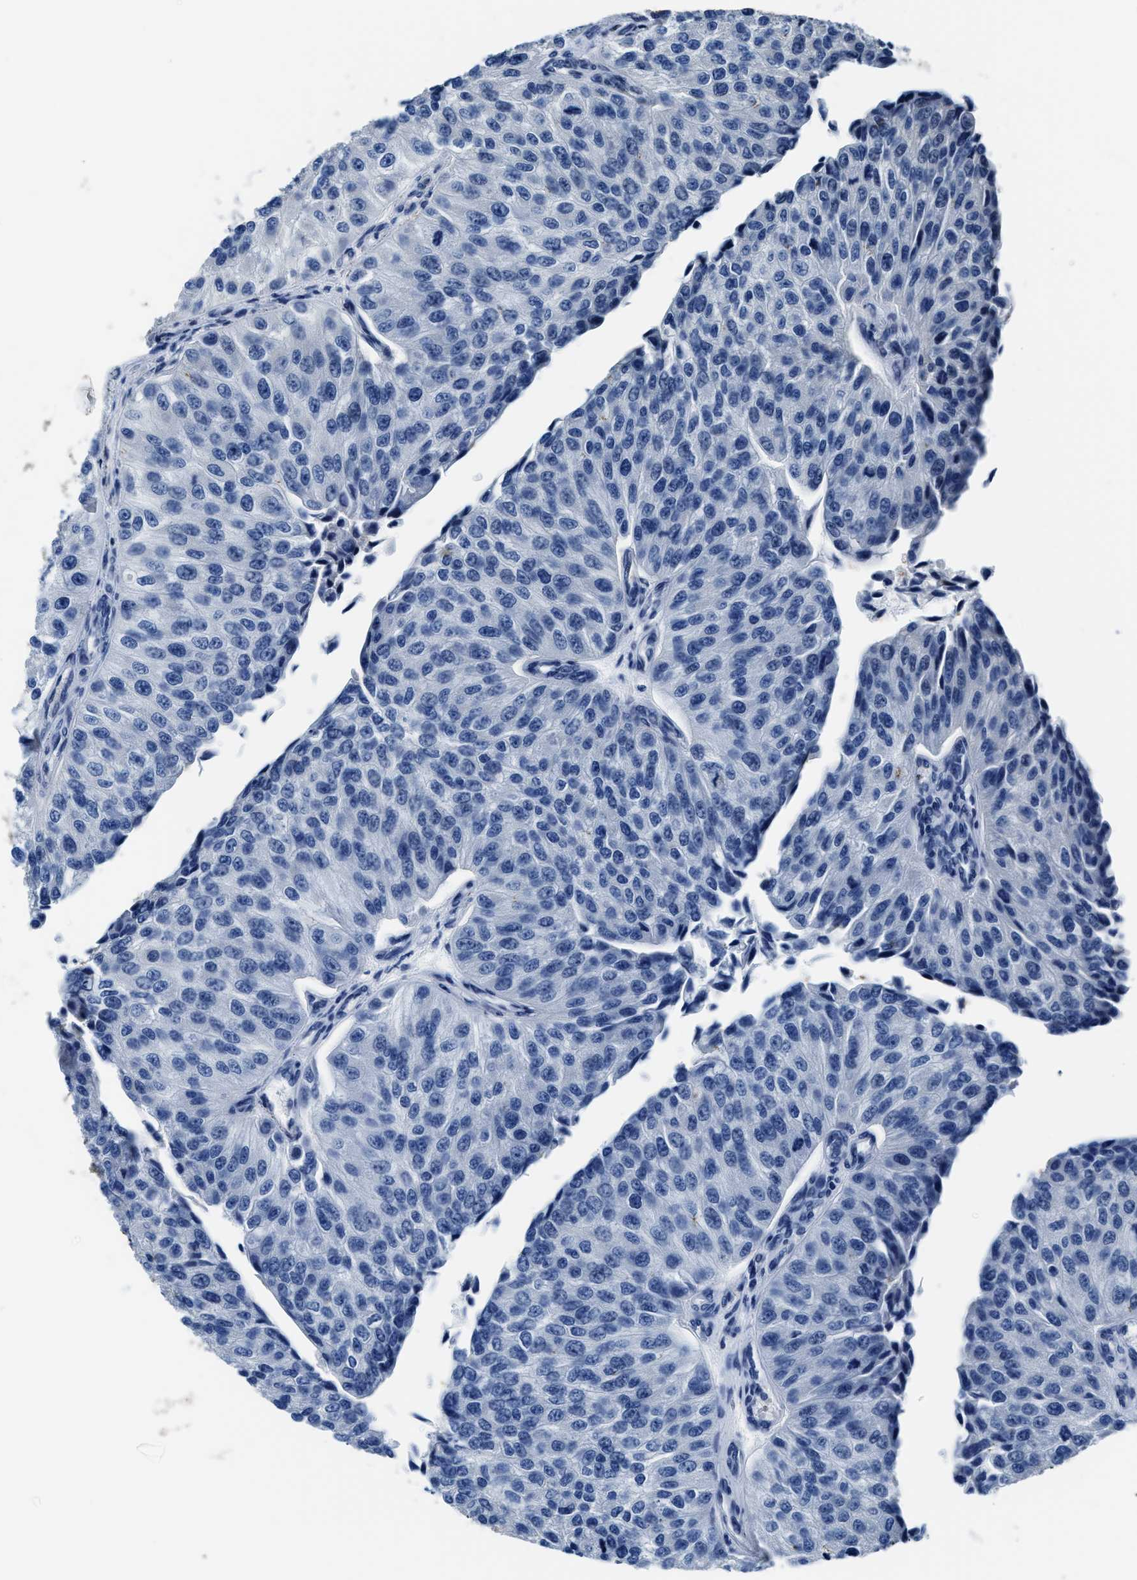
{"staining": {"intensity": "negative", "quantity": "none", "location": "none"}, "tissue": "urothelial cancer", "cell_type": "Tumor cells", "image_type": "cancer", "snomed": [{"axis": "morphology", "description": "Urothelial carcinoma, High grade"}, {"axis": "topography", "description": "Kidney"}, {"axis": "topography", "description": "Urinary bladder"}], "caption": "A histopathology image of human high-grade urothelial carcinoma is negative for staining in tumor cells.", "gene": "ASZ1", "patient": {"sex": "male", "age": 77}}